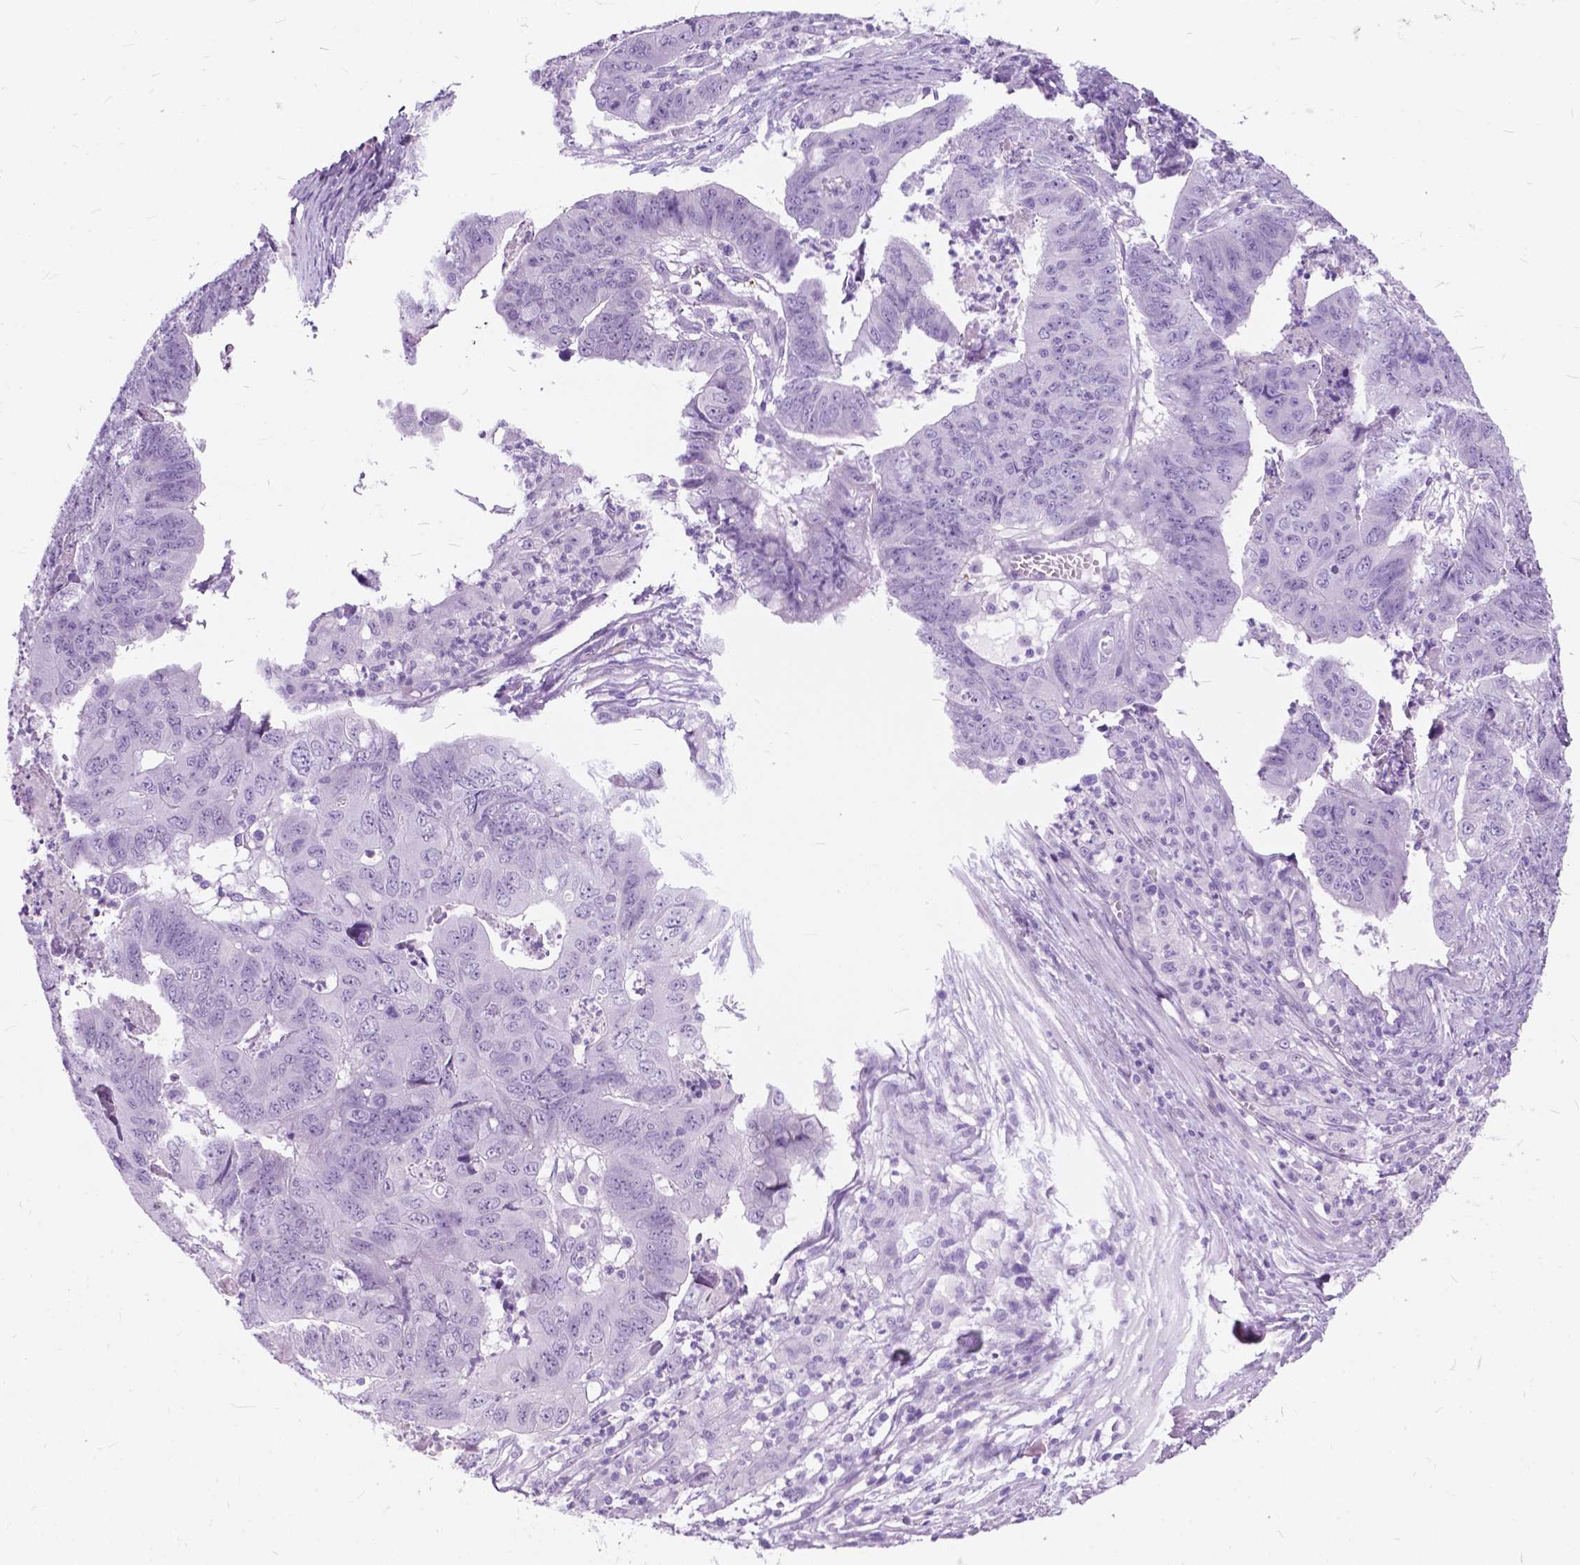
{"staining": {"intensity": "negative", "quantity": "none", "location": "none"}, "tissue": "stomach cancer", "cell_type": "Tumor cells", "image_type": "cancer", "snomed": [{"axis": "morphology", "description": "Adenocarcinoma, NOS"}, {"axis": "topography", "description": "Stomach, lower"}], "caption": "Immunohistochemistry micrograph of human adenocarcinoma (stomach) stained for a protein (brown), which shows no positivity in tumor cells.", "gene": "BSND", "patient": {"sex": "male", "age": 77}}